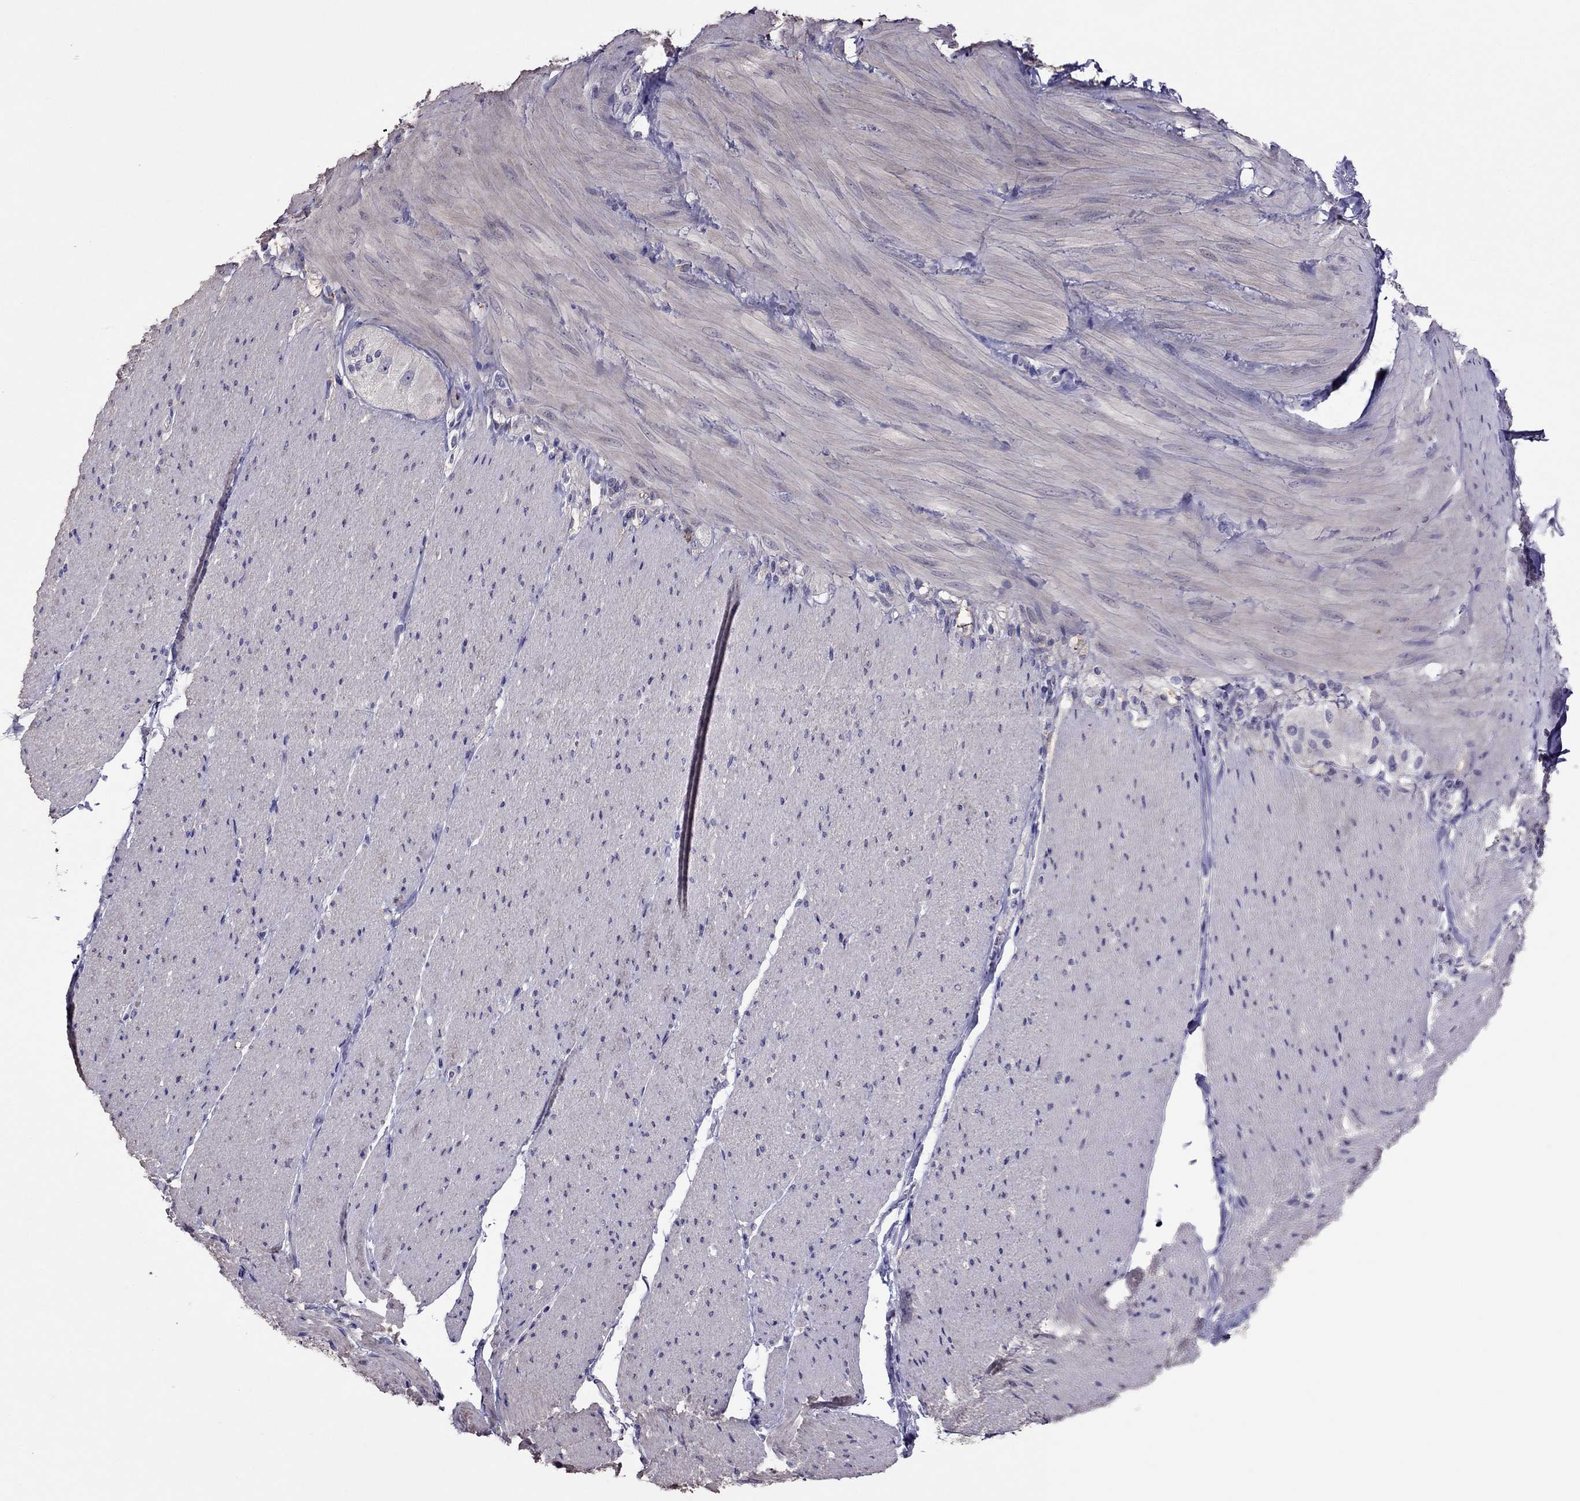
{"staining": {"intensity": "negative", "quantity": "none", "location": "none"}, "tissue": "adipose tissue", "cell_type": "Adipocytes", "image_type": "normal", "snomed": [{"axis": "morphology", "description": "Normal tissue, NOS"}, {"axis": "topography", "description": "Smooth muscle"}, {"axis": "topography", "description": "Duodenum"}, {"axis": "topography", "description": "Peripheral nerve tissue"}], "caption": "High power microscopy photomicrograph of an immunohistochemistry (IHC) photomicrograph of normal adipose tissue, revealing no significant positivity in adipocytes.", "gene": "LRRC46", "patient": {"sex": "female", "age": 61}}